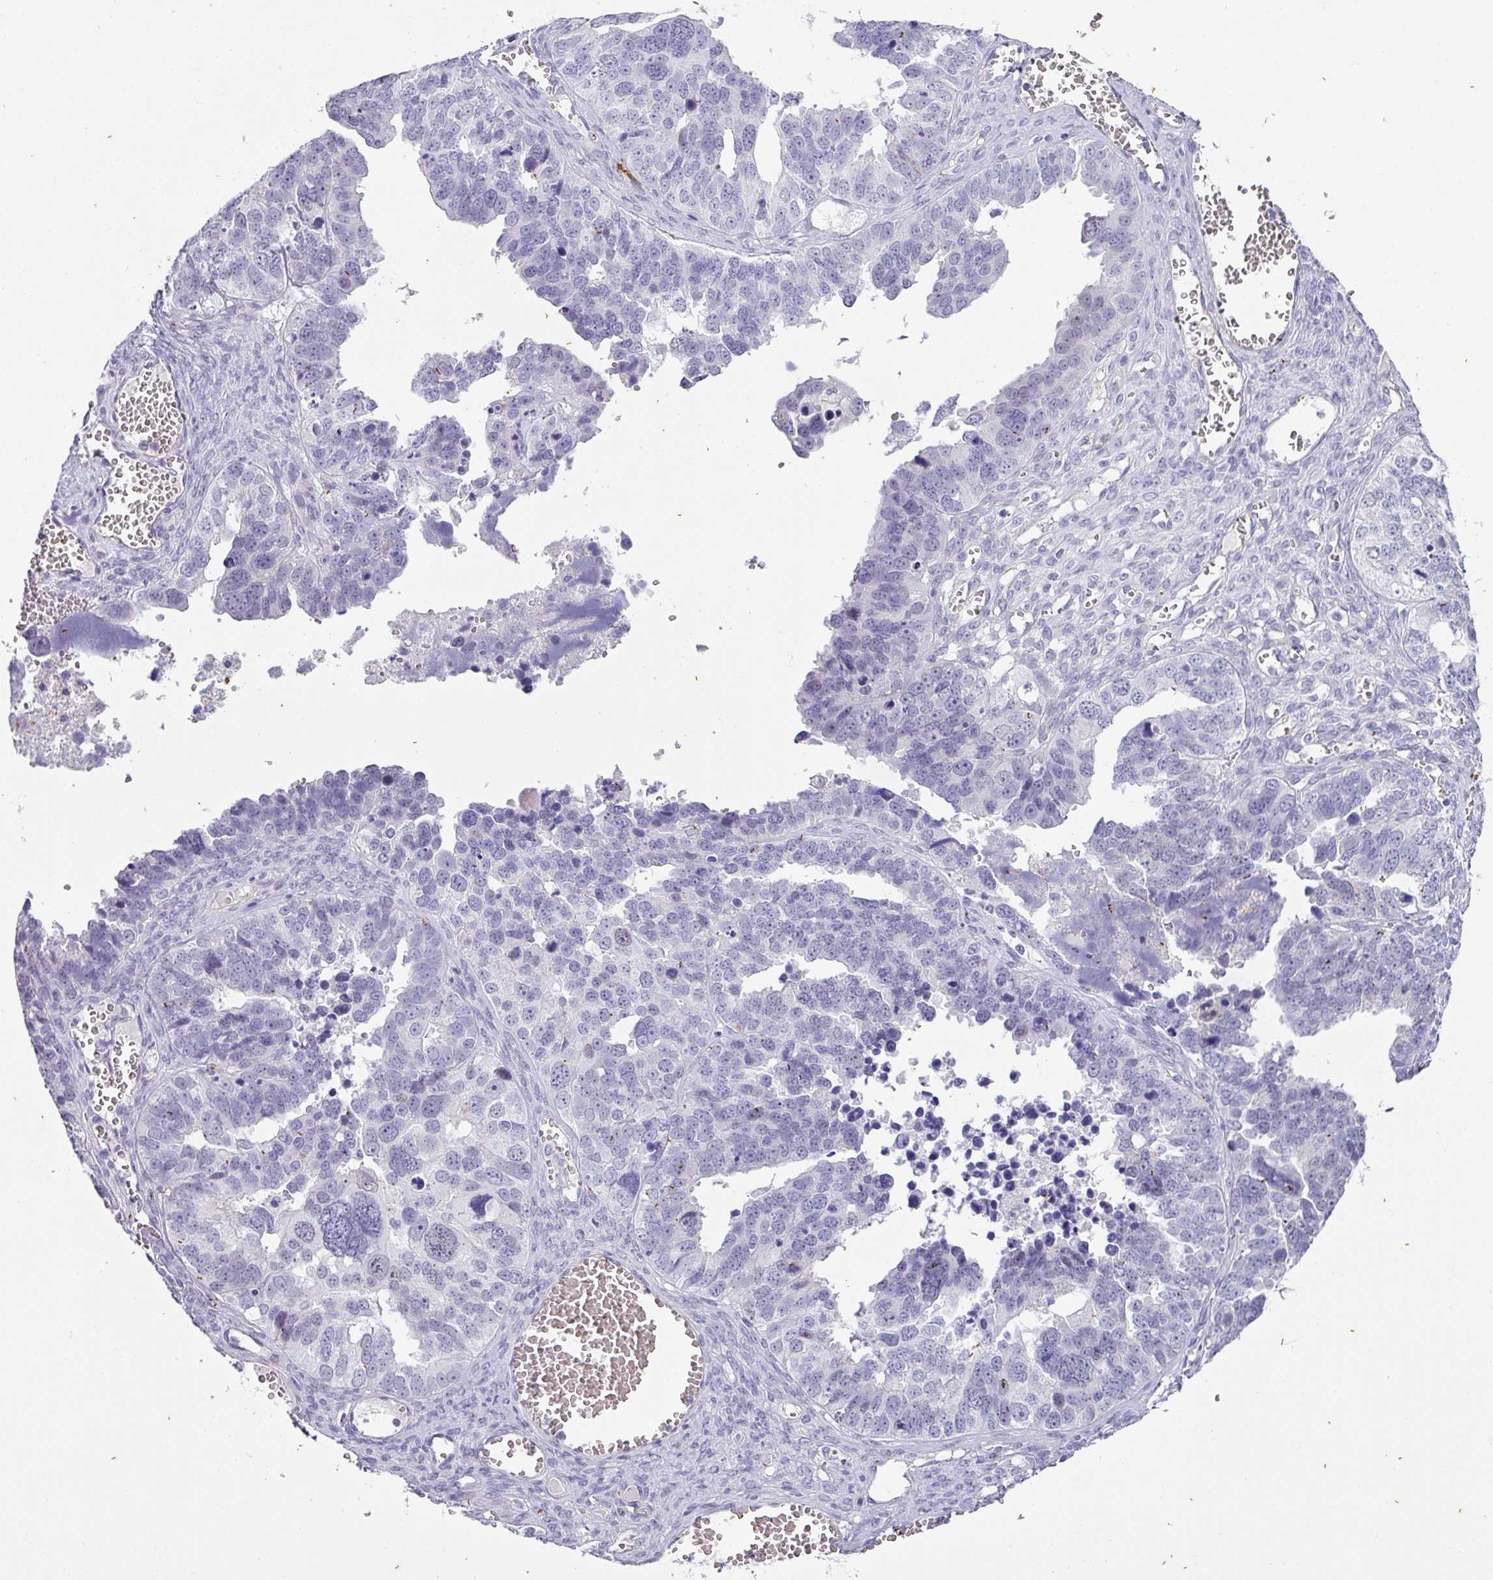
{"staining": {"intensity": "negative", "quantity": "none", "location": "none"}, "tissue": "ovarian cancer", "cell_type": "Tumor cells", "image_type": "cancer", "snomed": [{"axis": "morphology", "description": "Cystadenocarcinoma, serous, NOS"}, {"axis": "topography", "description": "Ovary"}], "caption": "This photomicrograph is of ovarian serous cystadenocarcinoma stained with IHC to label a protein in brown with the nuclei are counter-stained blue. There is no positivity in tumor cells. (Brightfield microscopy of DAB (3,3'-diaminobenzidine) immunohistochemistry at high magnification).", "gene": "OR52N1", "patient": {"sex": "female", "age": 76}}